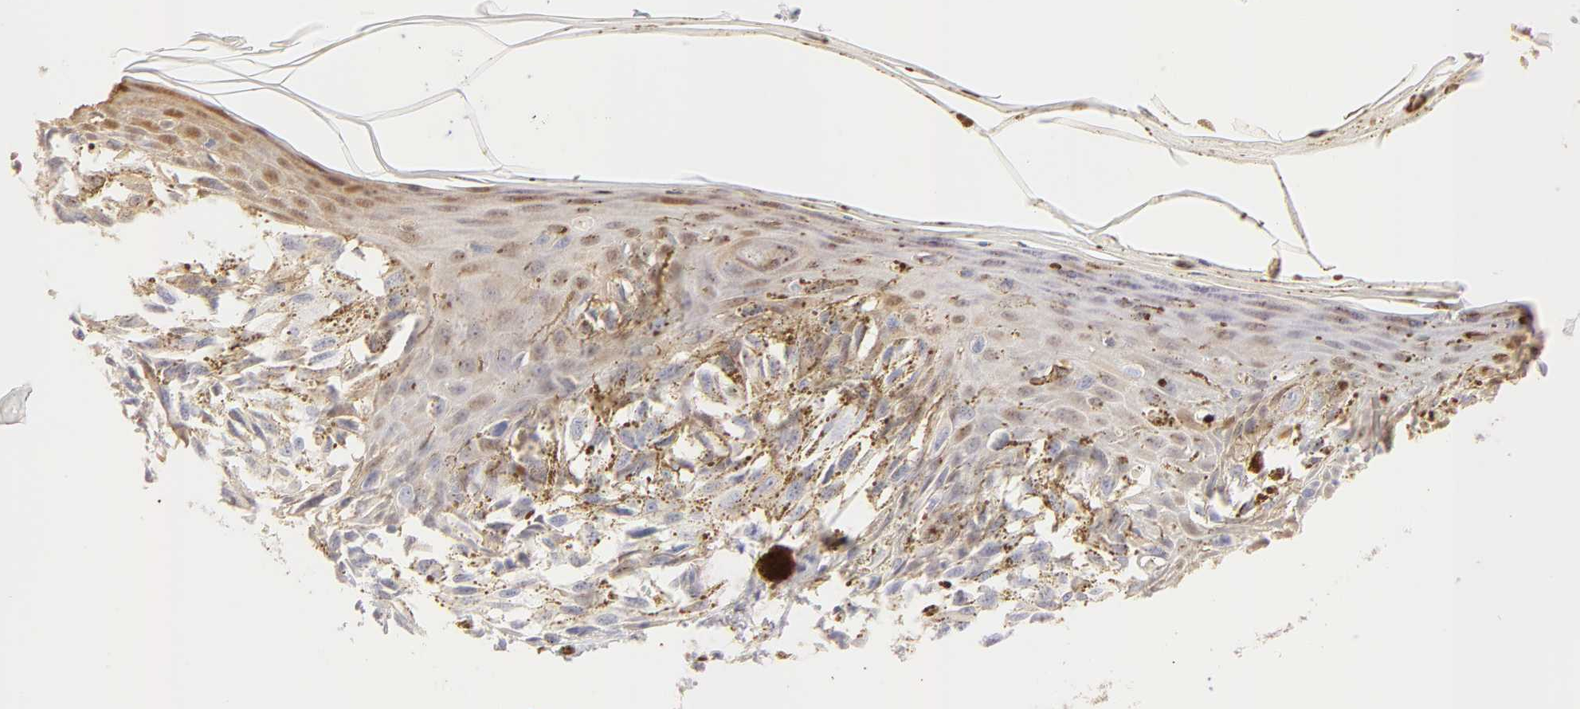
{"staining": {"intensity": "negative", "quantity": "none", "location": "none"}, "tissue": "melanoma", "cell_type": "Tumor cells", "image_type": "cancer", "snomed": [{"axis": "morphology", "description": "Malignant melanoma, NOS"}, {"axis": "topography", "description": "Skin"}], "caption": "IHC histopathology image of neoplastic tissue: human malignant melanoma stained with DAB exhibits no significant protein positivity in tumor cells.", "gene": "CA2", "patient": {"sex": "female", "age": 72}}